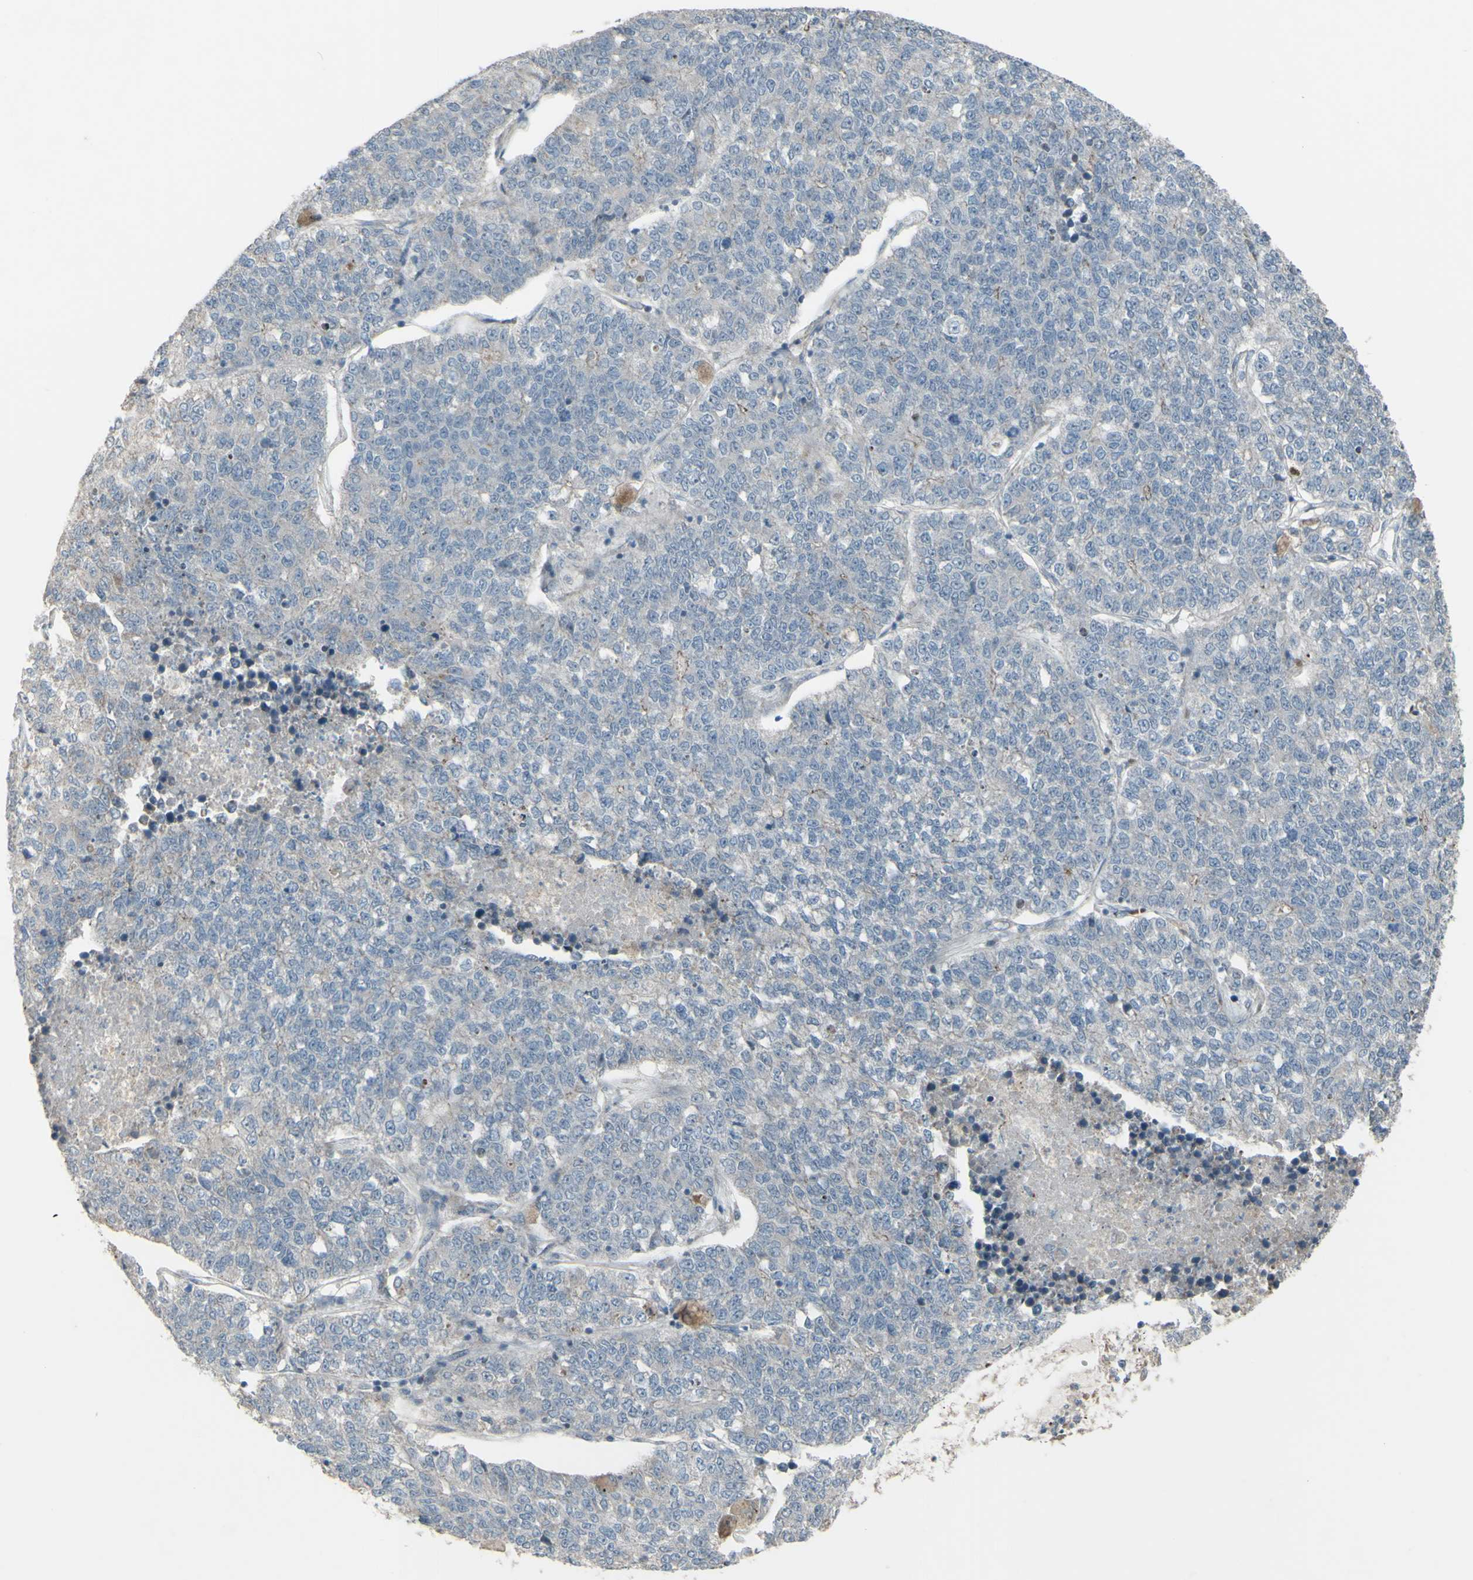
{"staining": {"intensity": "weak", "quantity": ">75%", "location": "cytoplasmic/membranous"}, "tissue": "lung cancer", "cell_type": "Tumor cells", "image_type": "cancer", "snomed": [{"axis": "morphology", "description": "Adenocarcinoma, NOS"}, {"axis": "topography", "description": "Lung"}], "caption": "This is a micrograph of immunohistochemistry (IHC) staining of adenocarcinoma (lung), which shows weak expression in the cytoplasmic/membranous of tumor cells.", "gene": "GRAMD1B", "patient": {"sex": "male", "age": 49}}